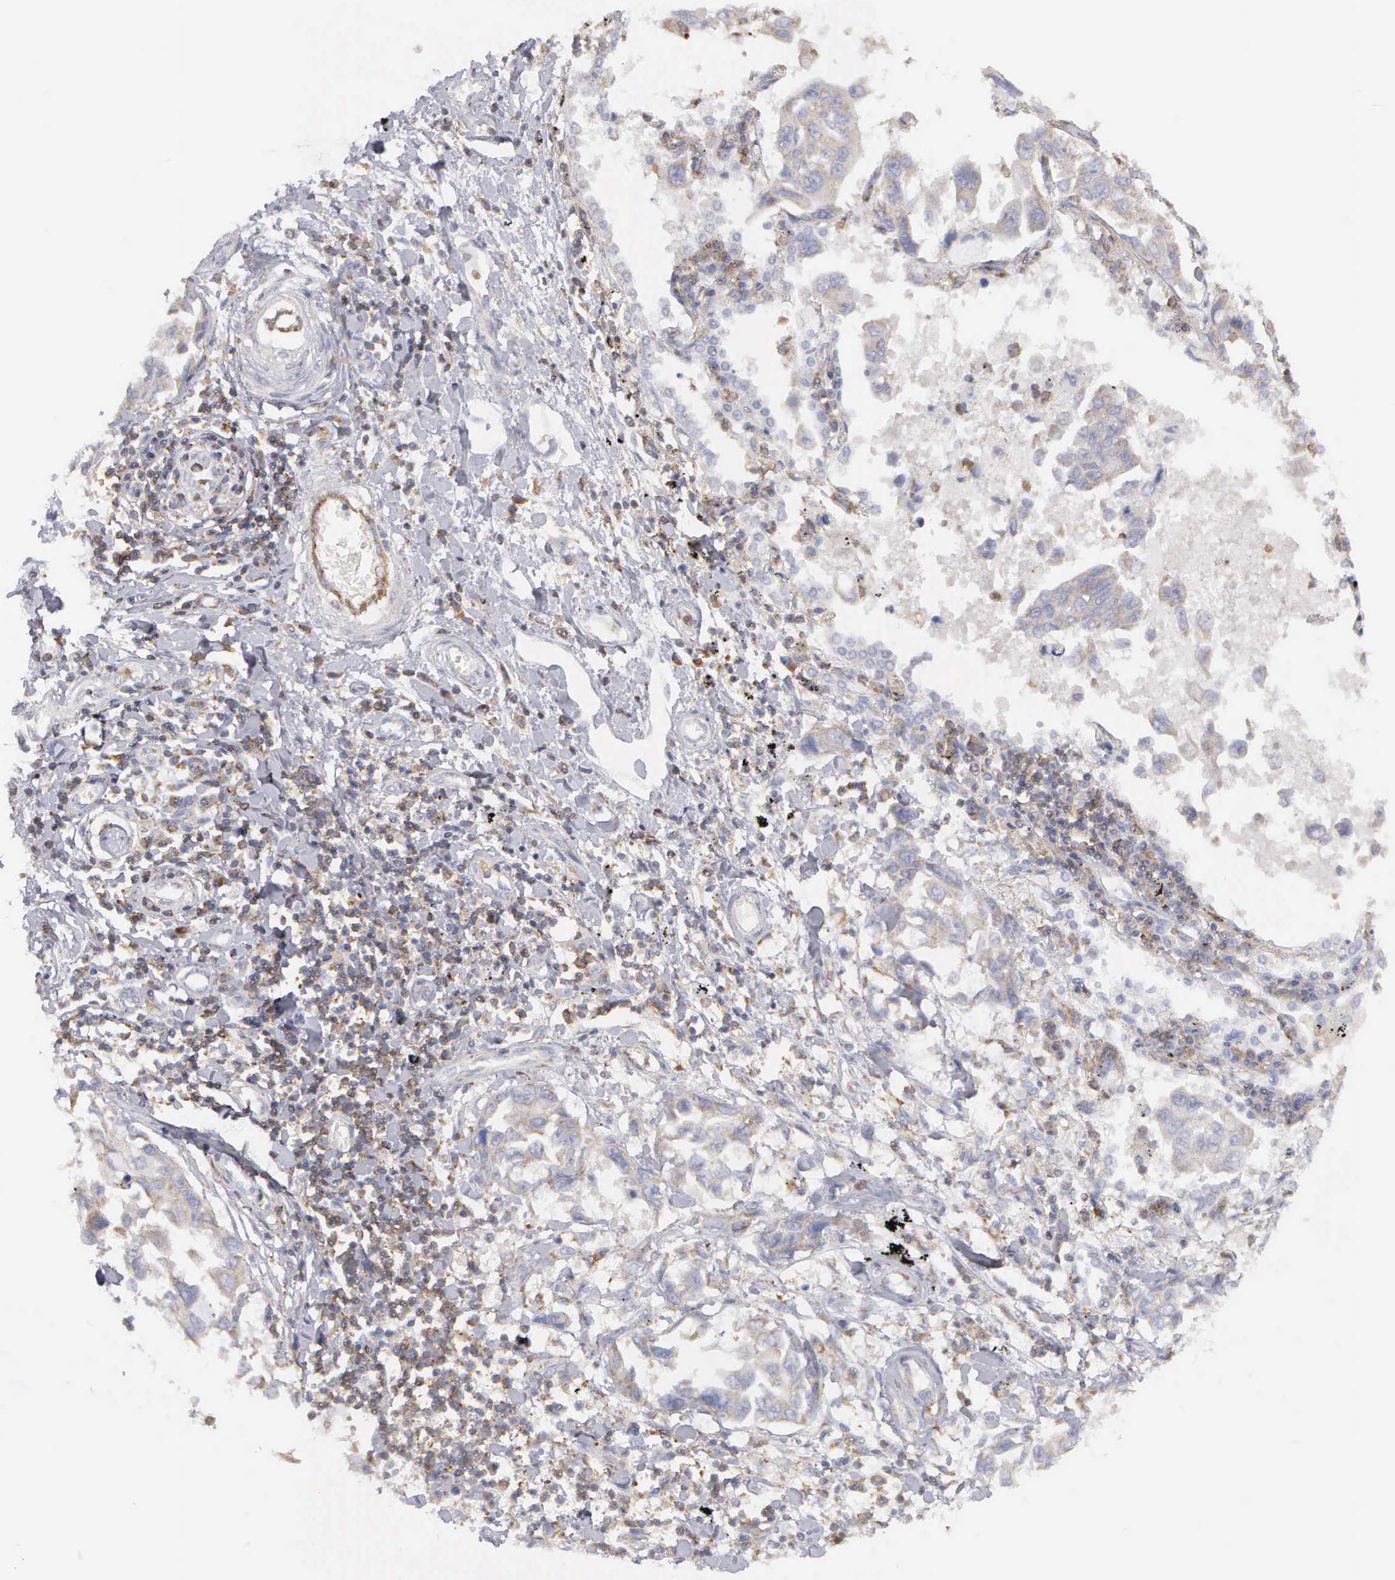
{"staining": {"intensity": "weak", "quantity": "<25%", "location": "cytoplasmic/membranous"}, "tissue": "lung cancer", "cell_type": "Tumor cells", "image_type": "cancer", "snomed": [{"axis": "morphology", "description": "Adenocarcinoma, NOS"}, {"axis": "topography", "description": "Lung"}], "caption": "An image of lung cancer (adenocarcinoma) stained for a protein displays no brown staining in tumor cells.", "gene": "ARHGAP4", "patient": {"sex": "male", "age": 64}}